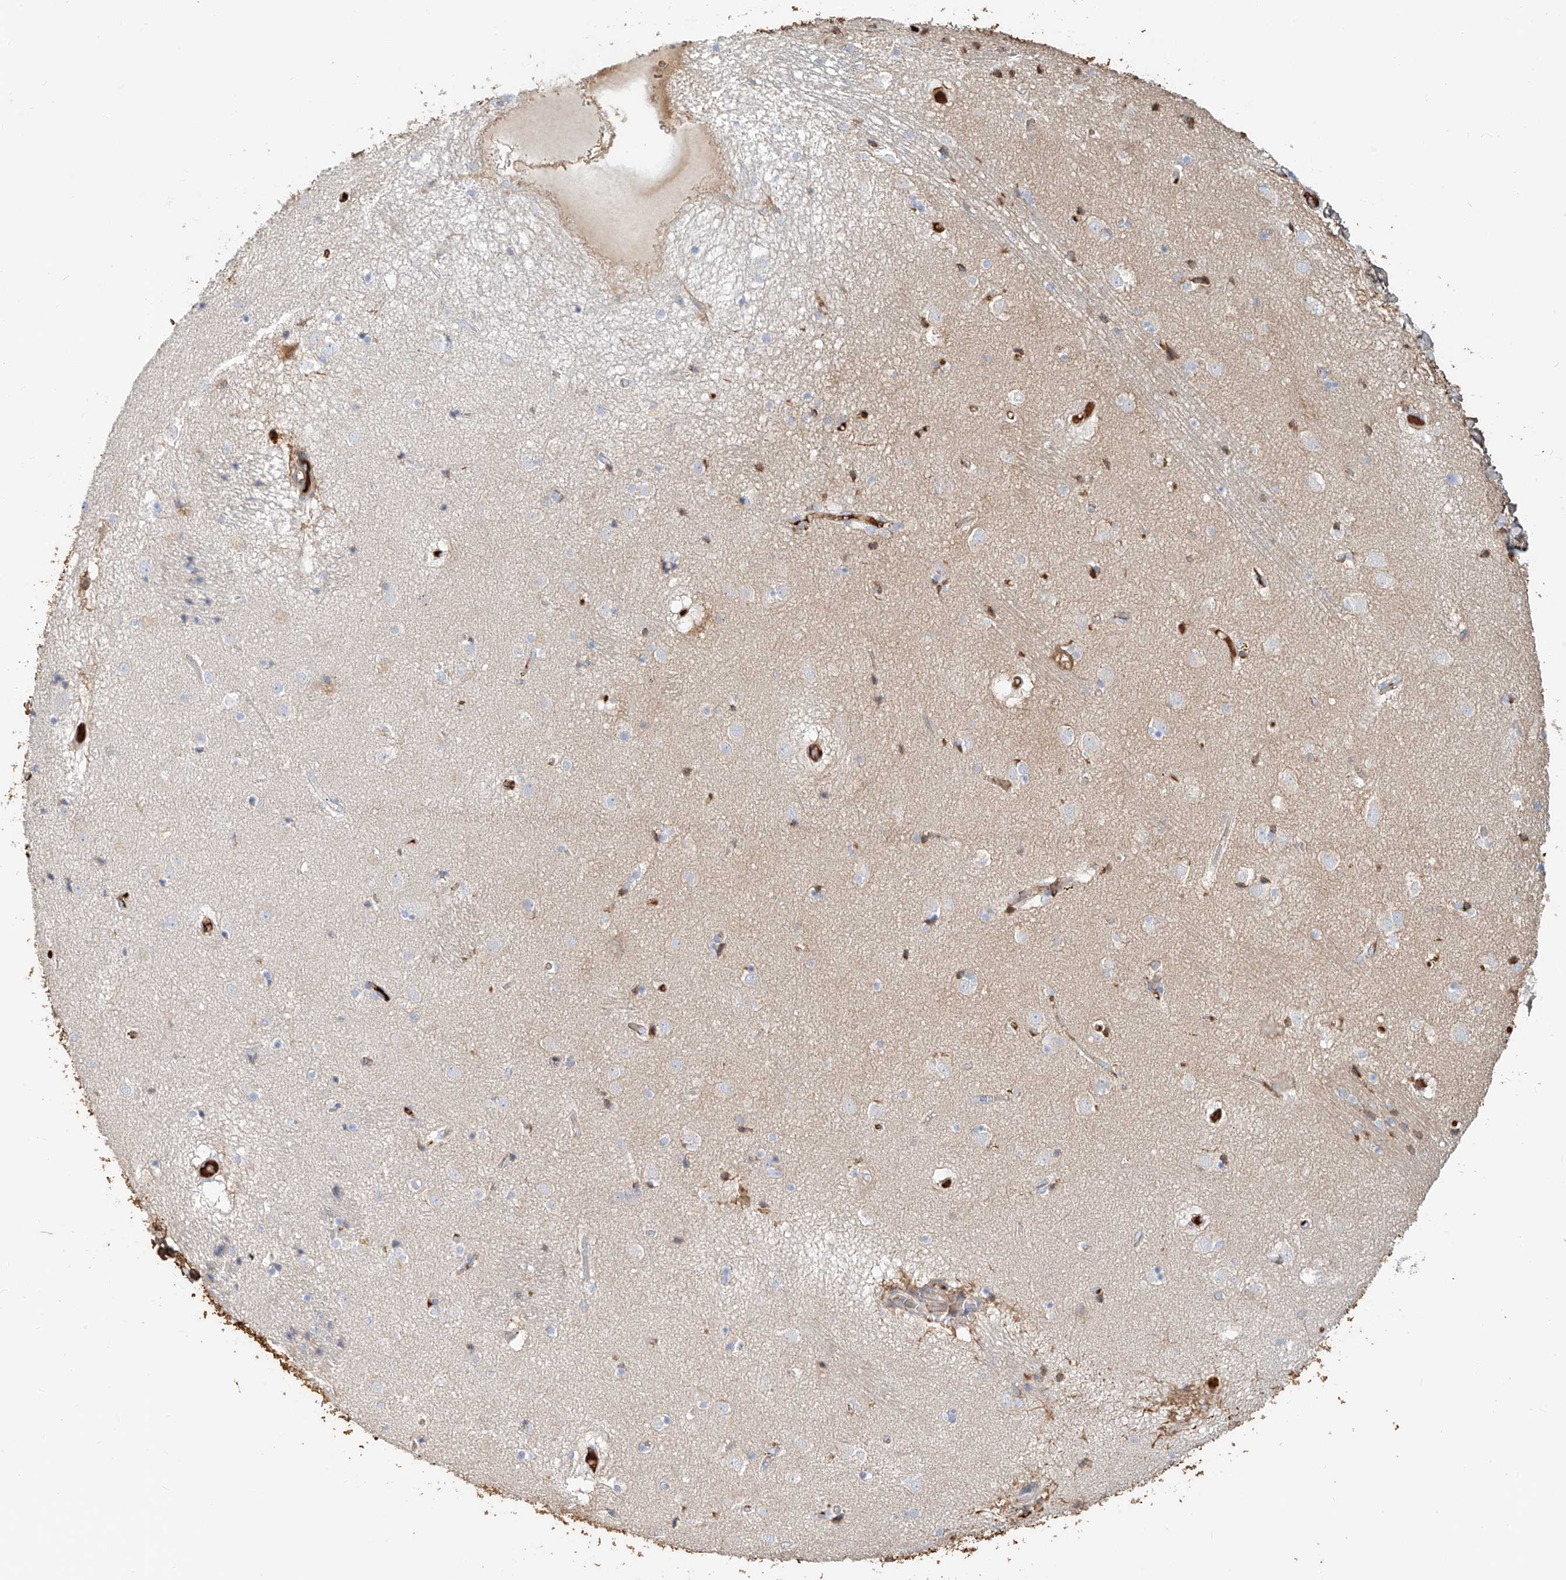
{"staining": {"intensity": "negative", "quantity": "none", "location": "none"}, "tissue": "caudate", "cell_type": "Glial cells", "image_type": "normal", "snomed": [{"axis": "morphology", "description": "Normal tissue, NOS"}, {"axis": "topography", "description": "Lateral ventricle wall"}], "caption": "A histopathology image of human caudate is negative for staining in glial cells. (DAB IHC with hematoxylin counter stain).", "gene": "ZFP30", "patient": {"sex": "male", "age": 70}}